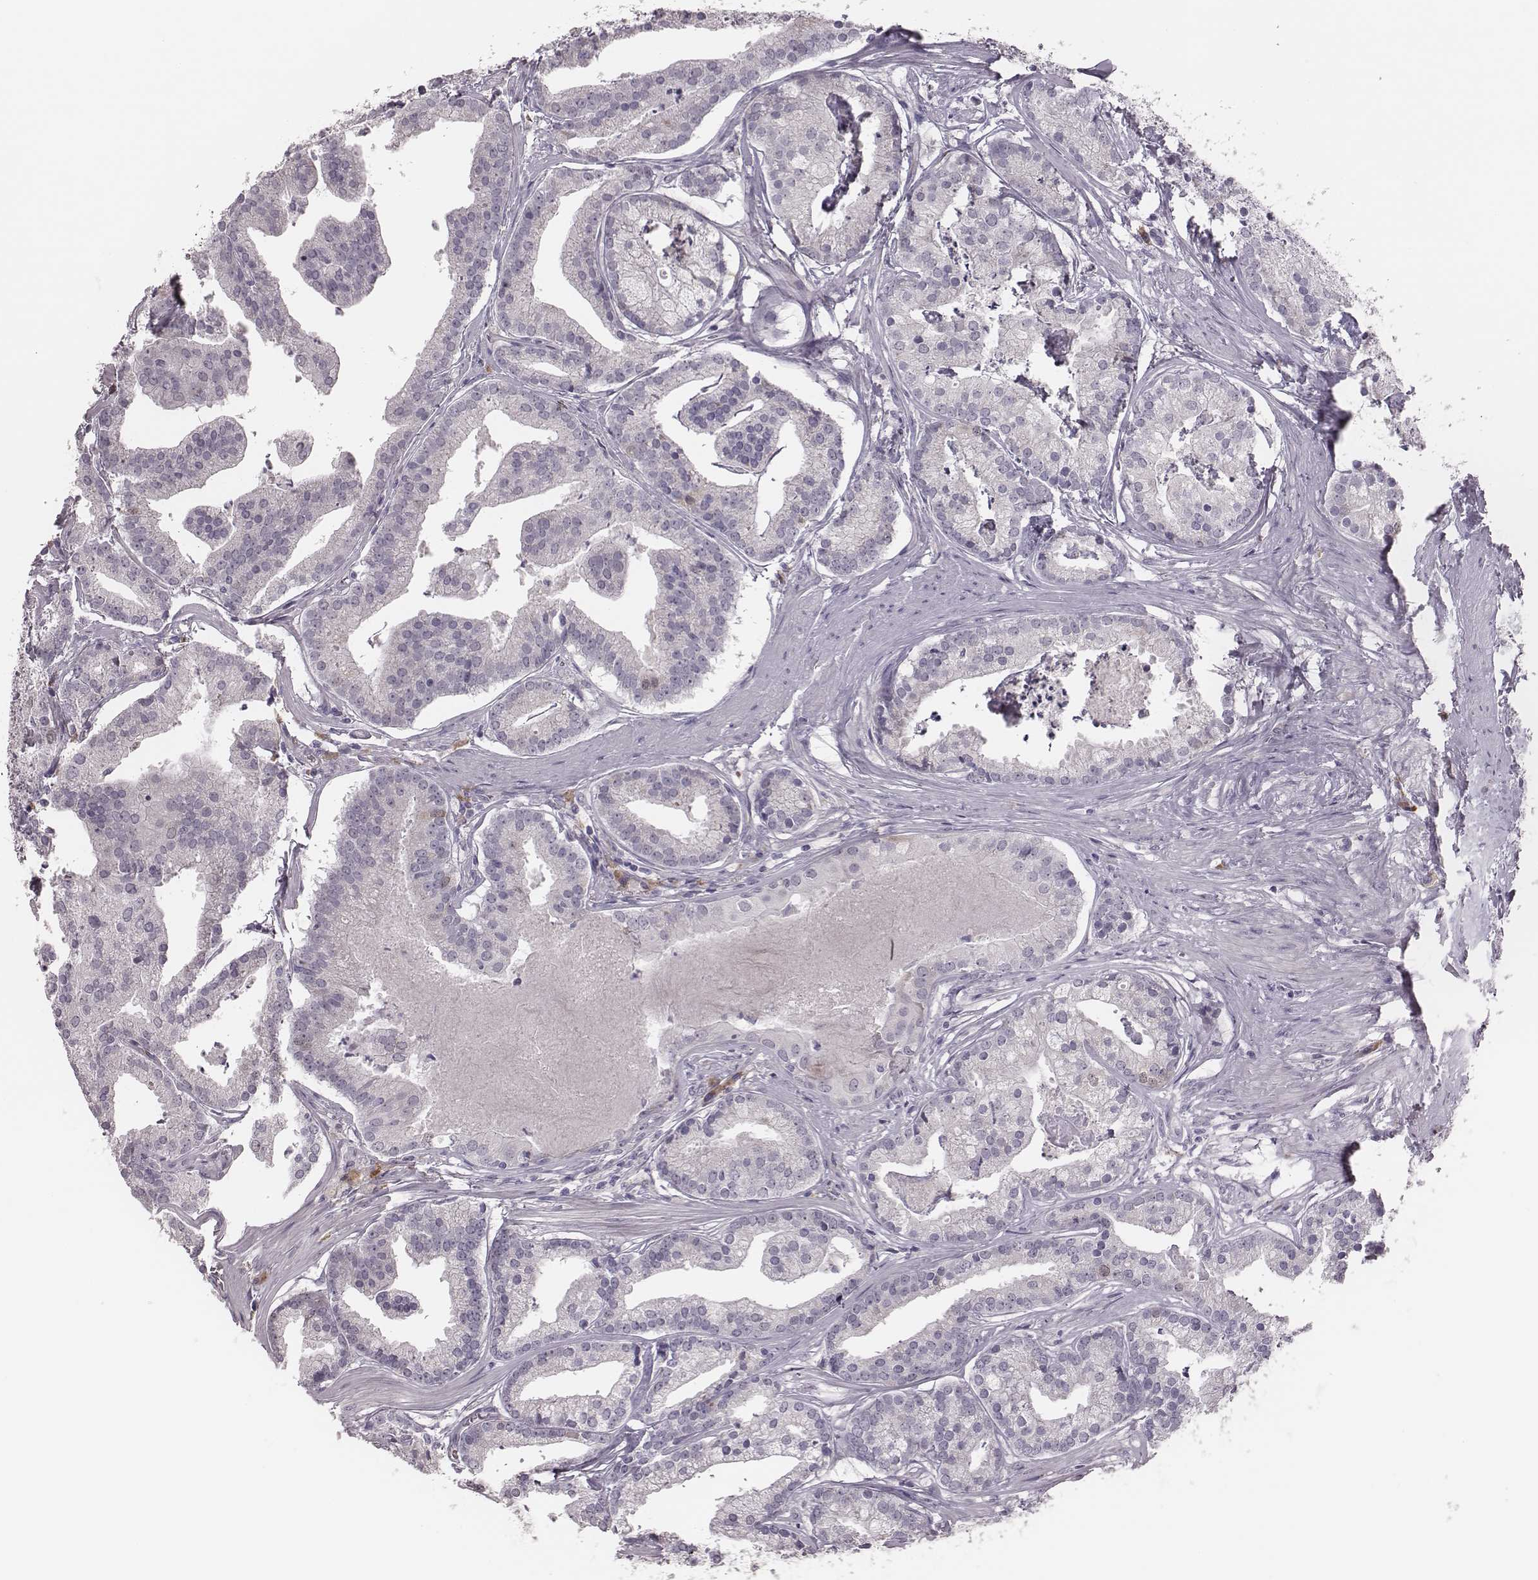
{"staining": {"intensity": "negative", "quantity": "none", "location": "none"}, "tissue": "prostate cancer", "cell_type": "Tumor cells", "image_type": "cancer", "snomed": [{"axis": "morphology", "description": "Adenocarcinoma, NOS"}, {"axis": "topography", "description": "Prostate and seminal vesicle, NOS"}, {"axis": "topography", "description": "Prostate"}], "caption": "Immunohistochemistry (IHC) of human adenocarcinoma (prostate) demonstrates no expression in tumor cells. The staining was performed using DAB to visualize the protein expression in brown, while the nuclei were stained in blue with hematoxylin (Magnification: 20x).", "gene": "PBK", "patient": {"sex": "male", "age": 44}}